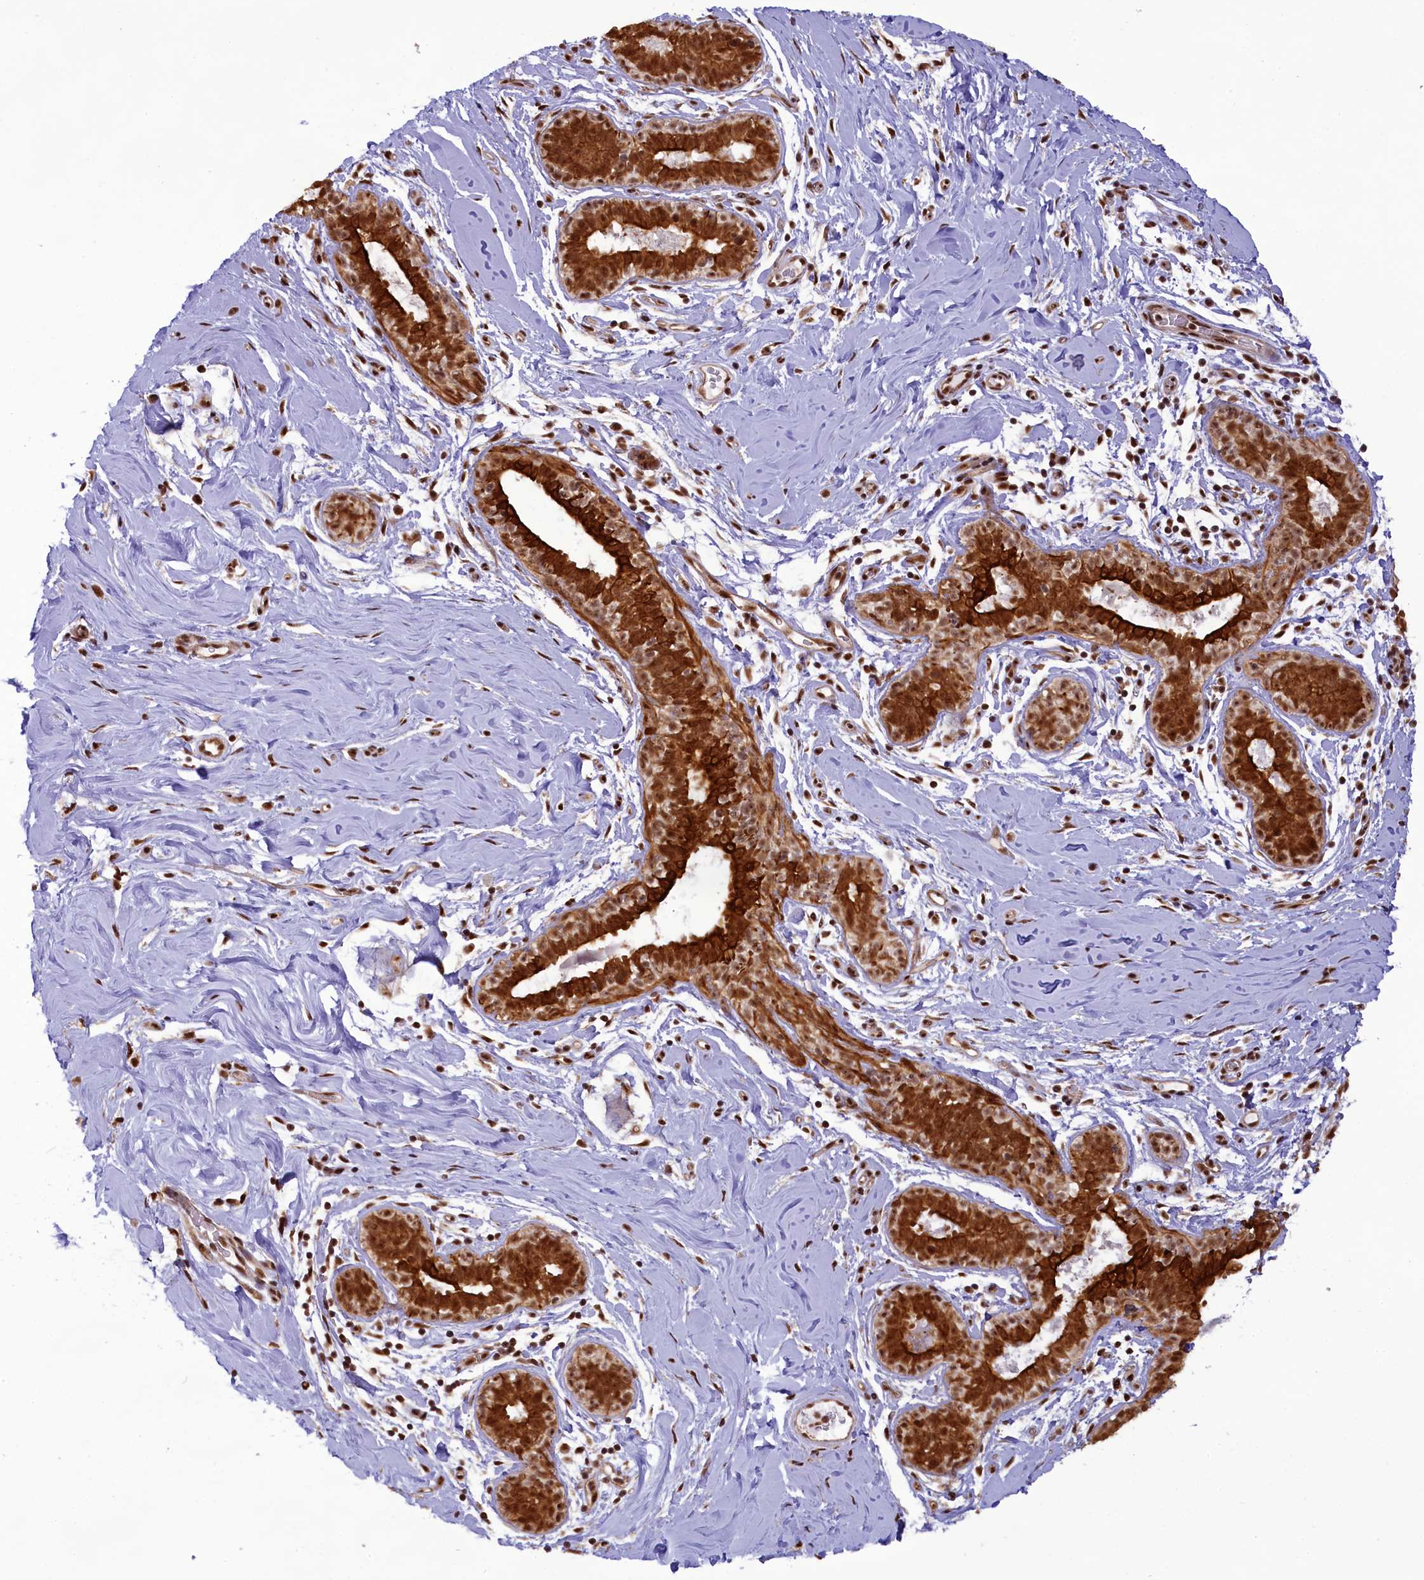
{"staining": {"intensity": "moderate", "quantity": "25%-75%", "location": "nuclear"}, "tissue": "adipose tissue", "cell_type": "Adipocytes", "image_type": "normal", "snomed": [{"axis": "morphology", "description": "Normal tissue, NOS"}, {"axis": "topography", "description": "Breast"}], "caption": "IHC (DAB) staining of unremarkable adipose tissue exhibits moderate nuclear protein positivity in approximately 25%-75% of adipocytes.", "gene": "CARD8", "patient": {"sex": "female", "age": 26}}